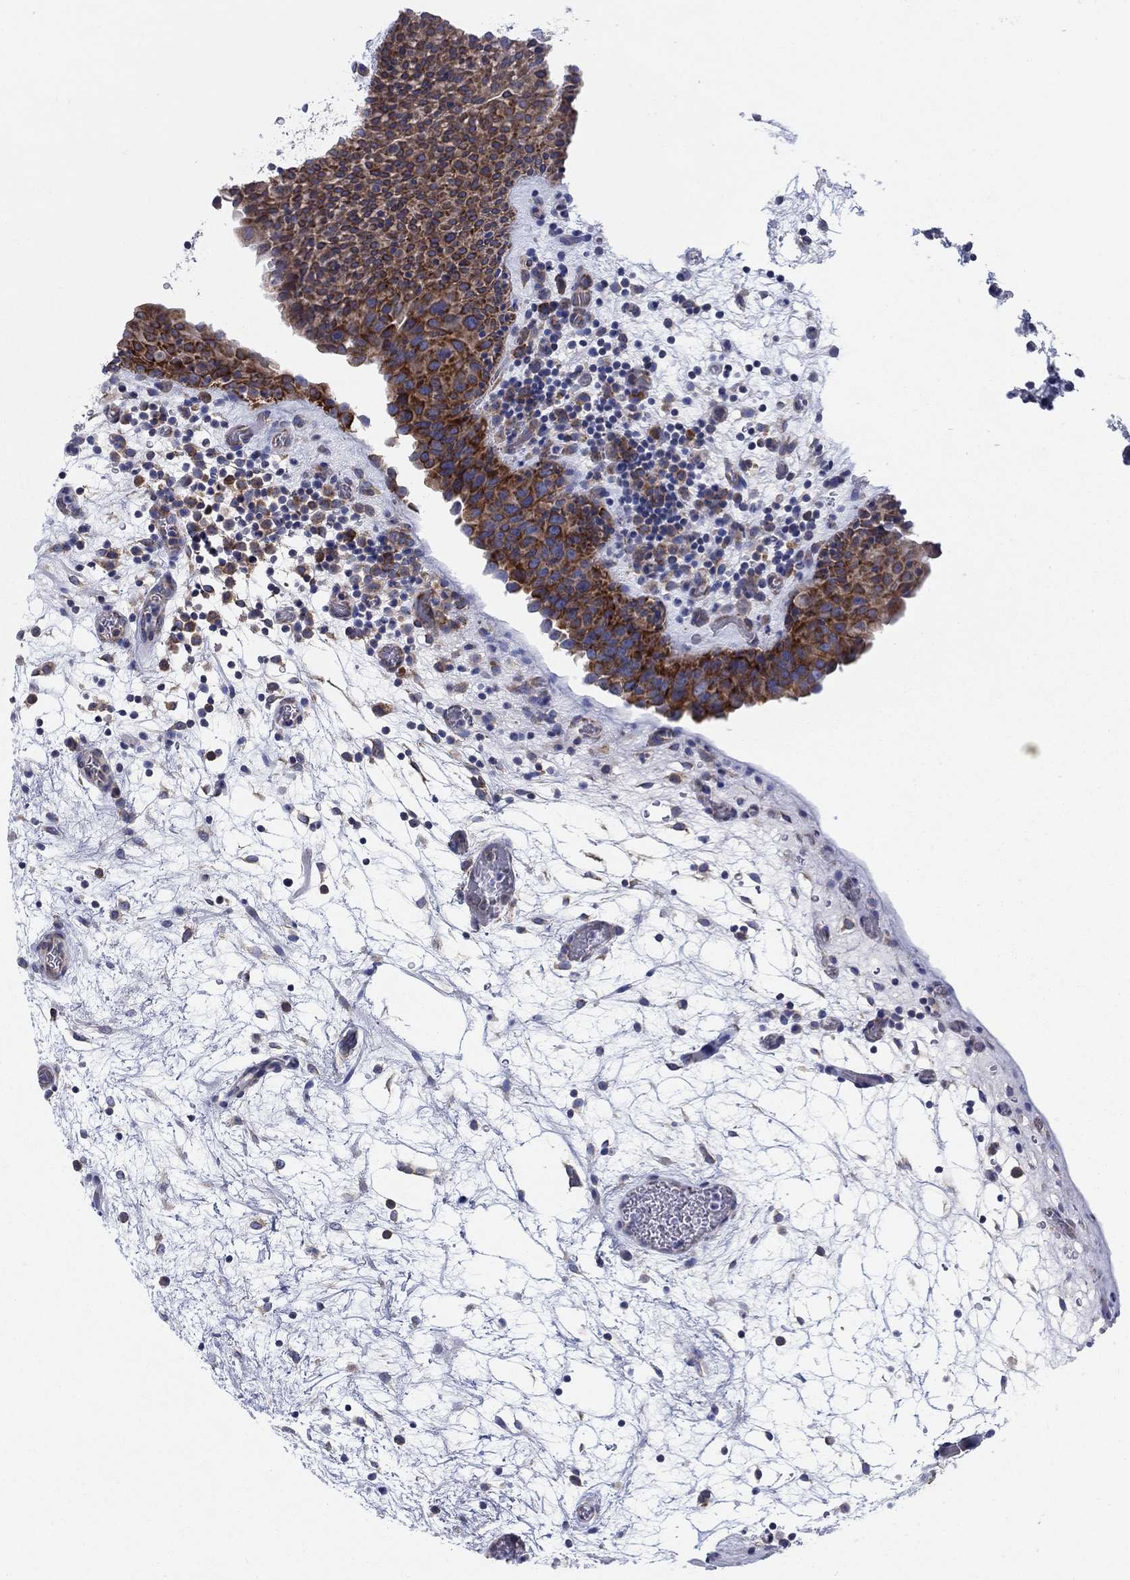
{"staining": {"intensity": "strong", "quantity": "25%-75%", "location": "cytoplasmic/membranous"}, "tissue": "urinary bladder", "cell_type": "Urothelial cells", "image_type": "normal", "snomed": [{"axis": "morphology", "description": "Normal tissue, NOS"}, {"axis": "topography", "description": "Urinary bladder"}], "caption": "Strong cytoplasmic/membranous expression for a protein is identified in about 25%-75% of urothelial cells of benign urinary bladder using IHC.", "gene": "TMEM59", "patient": {"sex": "male", "age": 37}}